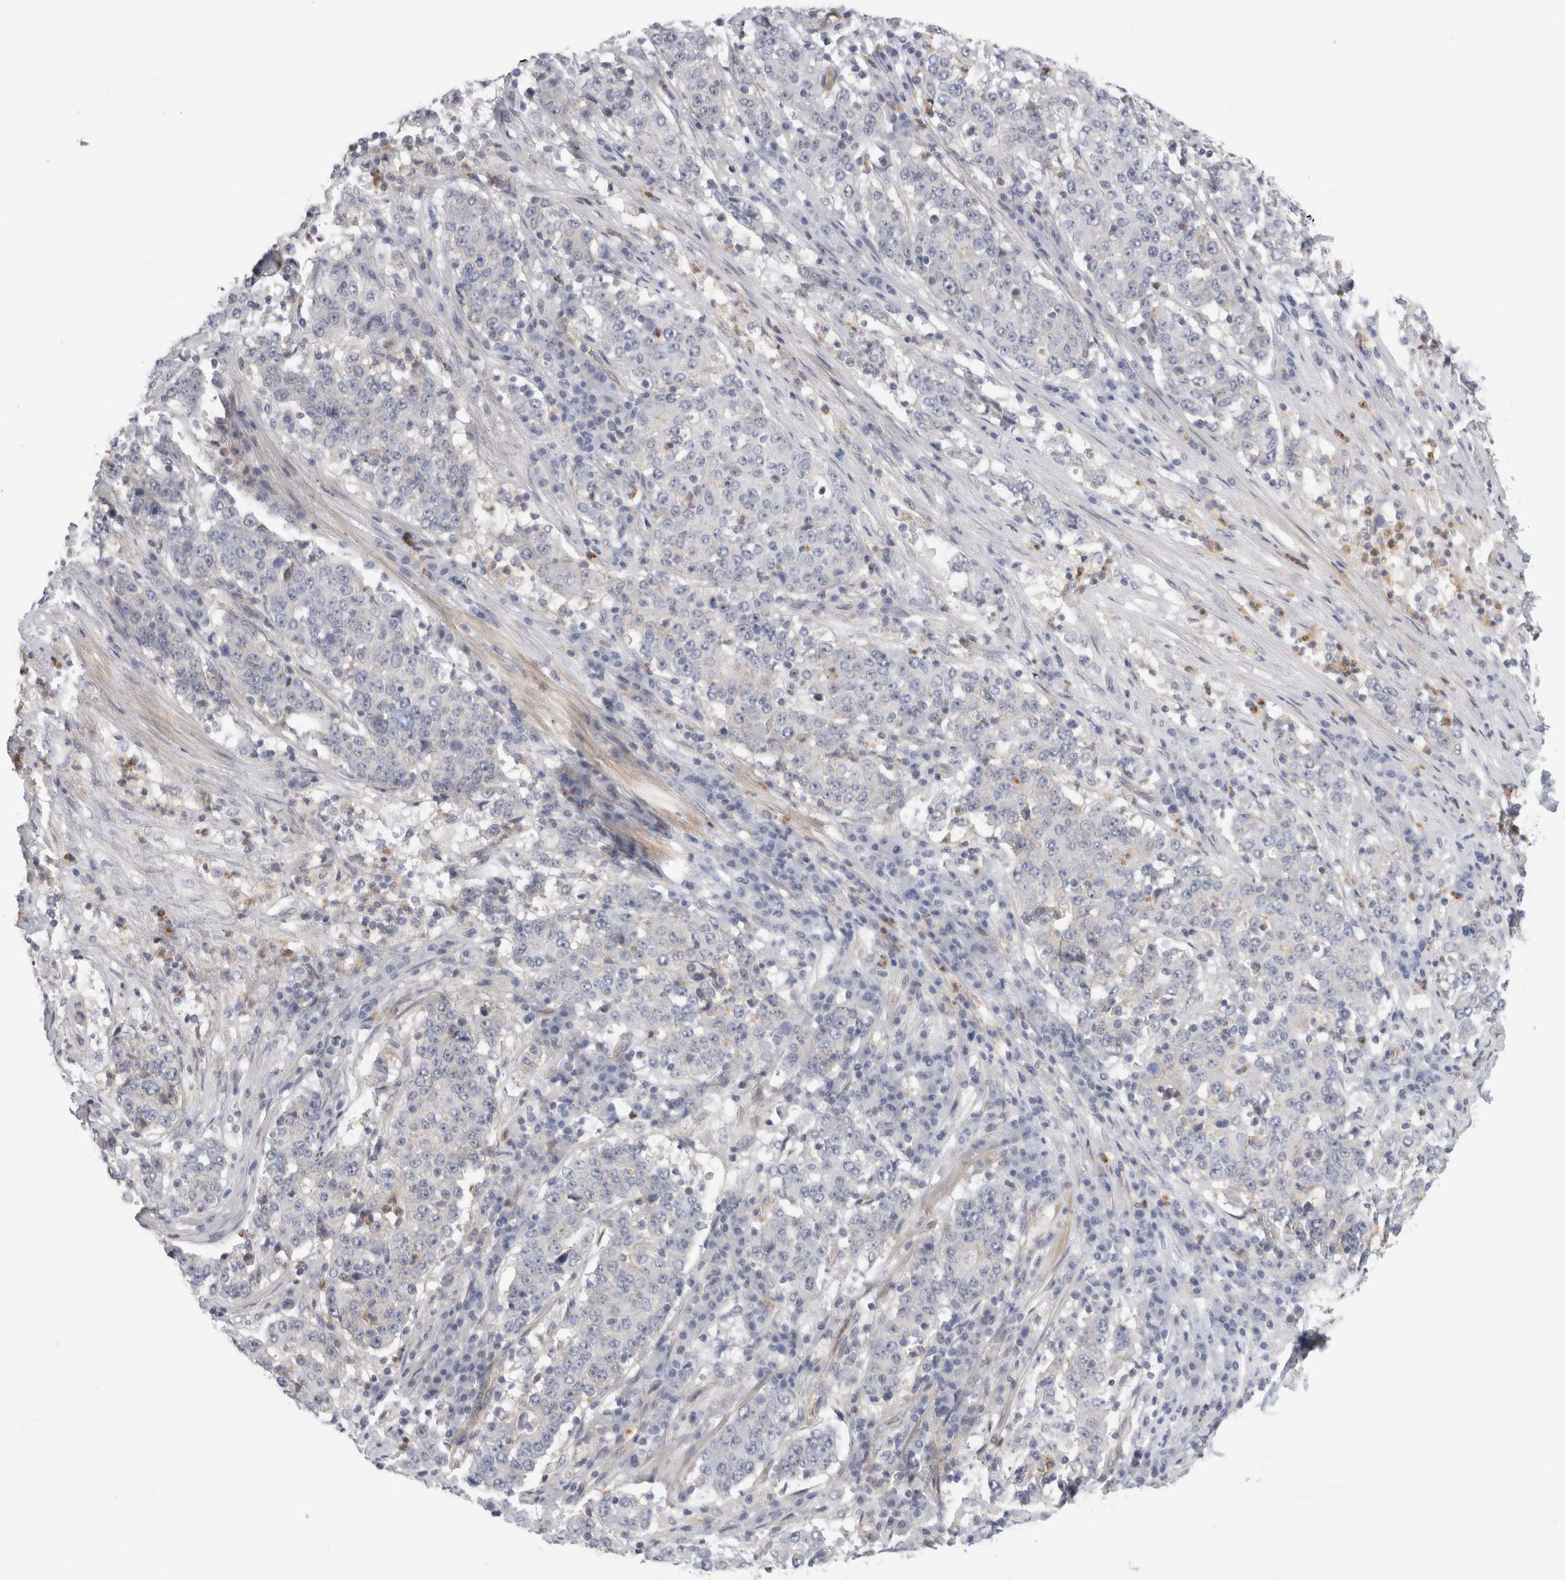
{"staining": {"intensity": "negative", "quantity": "none", "location": "none"}, "tissue": "stomach cancer", "cell_type": "Tumor cells", "image_type": "cancer", "snomed": [{"axis": "morphology", "description": "Adenocarcinoma, NOS"}, {"axis": "topography", "description": "Stomach"}], "caption": "The micrograph reveals no staining of tumor cells in stomach cancer (adenocarcinoma).", "gene": "VANGL1", "patient": {"sex": "male", "age": 59}}